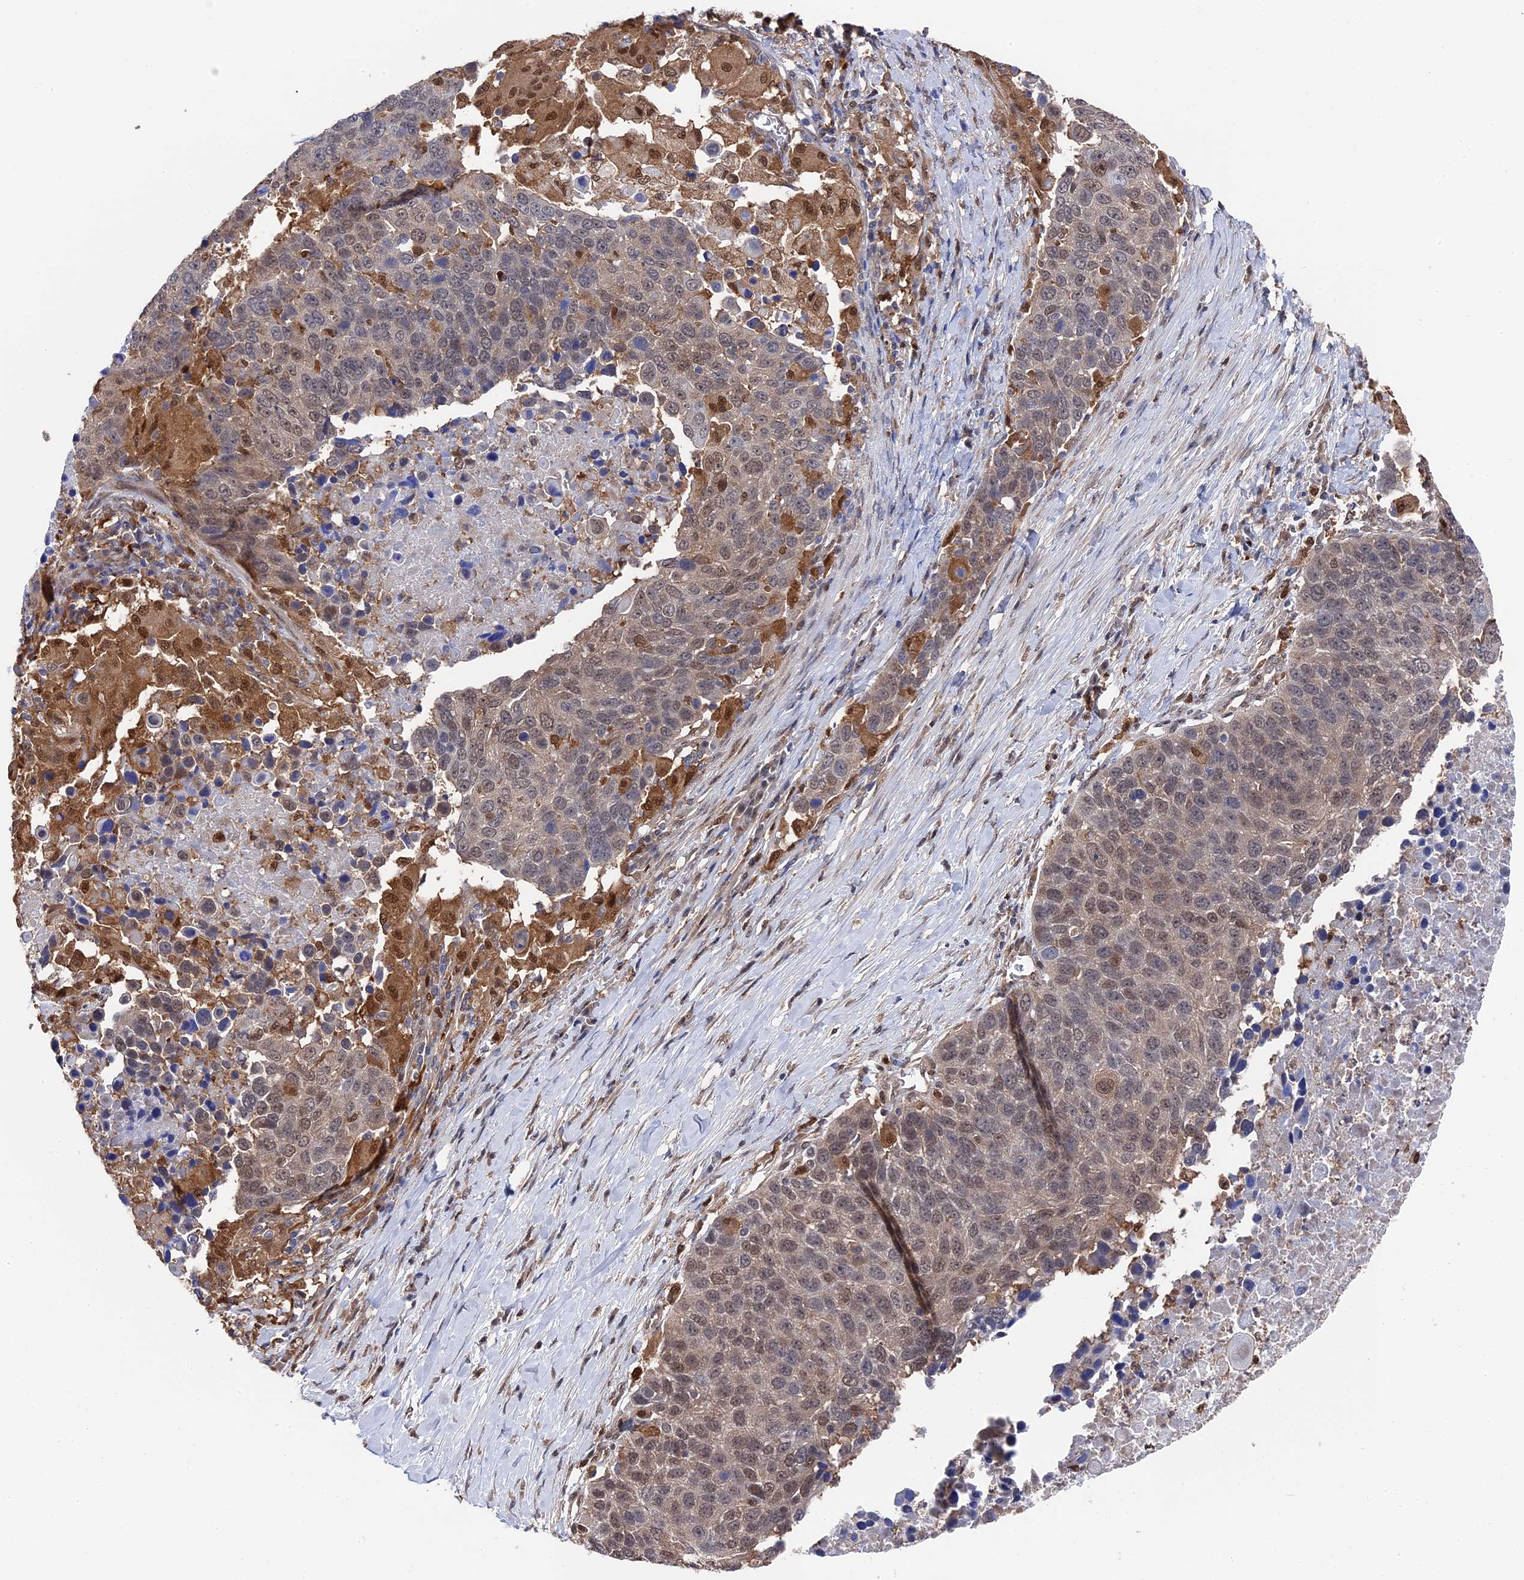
{"staining": {"intensity": "moderate", "quantity": "<25%", "location": "cytoplasmic/membranous,nuclear"}, "tissue": "lung cancer", "cell_type": "Tumor cells", "image_type": "cancer", "snomed": [{"axis": "morphology", "description": "Normal tissue, NOS"}, {"axis": "morphology", "description": "Squamous cell carcinoma, NOS"}, {"axis": "topography", "description": "Lymph node"}, {"axis": "topography", "description": "Lung"}], "caption": "Lung cancer stained with a brown dye reveals moderate cytoplasmic/membranous and nuclear positive positivity in approximately <25% of tumor cells.", "gene": "RNH1", "patient": {"sex": "male", "age": 66}}